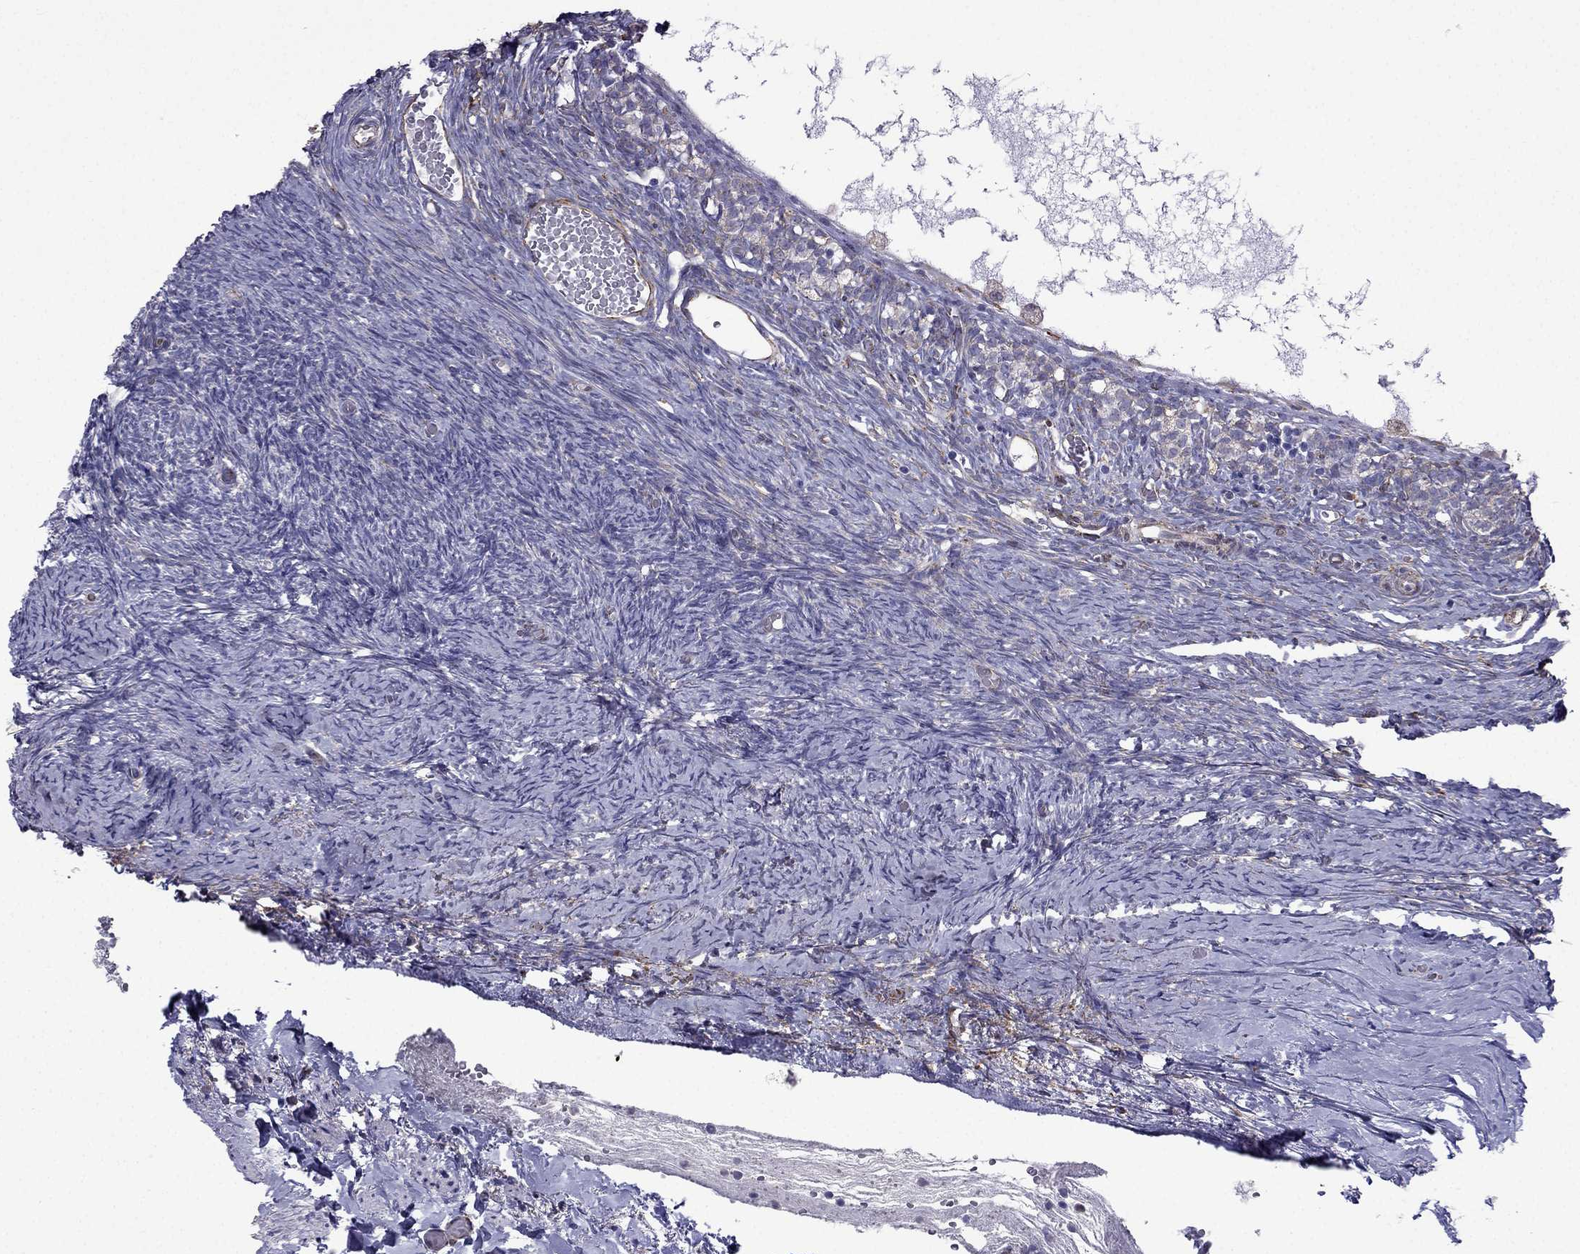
{"staining": {"intensity": "negative", "quantity": "none", "location": "none"}, "tissue": "ovary", "cell_type": "Follicle cells", "image_type": "normal", "snomed": [{"axis": "morphology", "description": "Normal tissue, NOS"}, {"axis": "topography", "description": "Ovary"}], "caption": "An IHC micrograph of unremarkable ovary is shown. There is no staining in follicle cells of ovary. (Brightfield microscopy of DAB (3,3'-diaminobenzidine) immunohistochemistry at high magnification).", "gene": "IKBIP", "patient": {"sex": "female", "age": 39}}